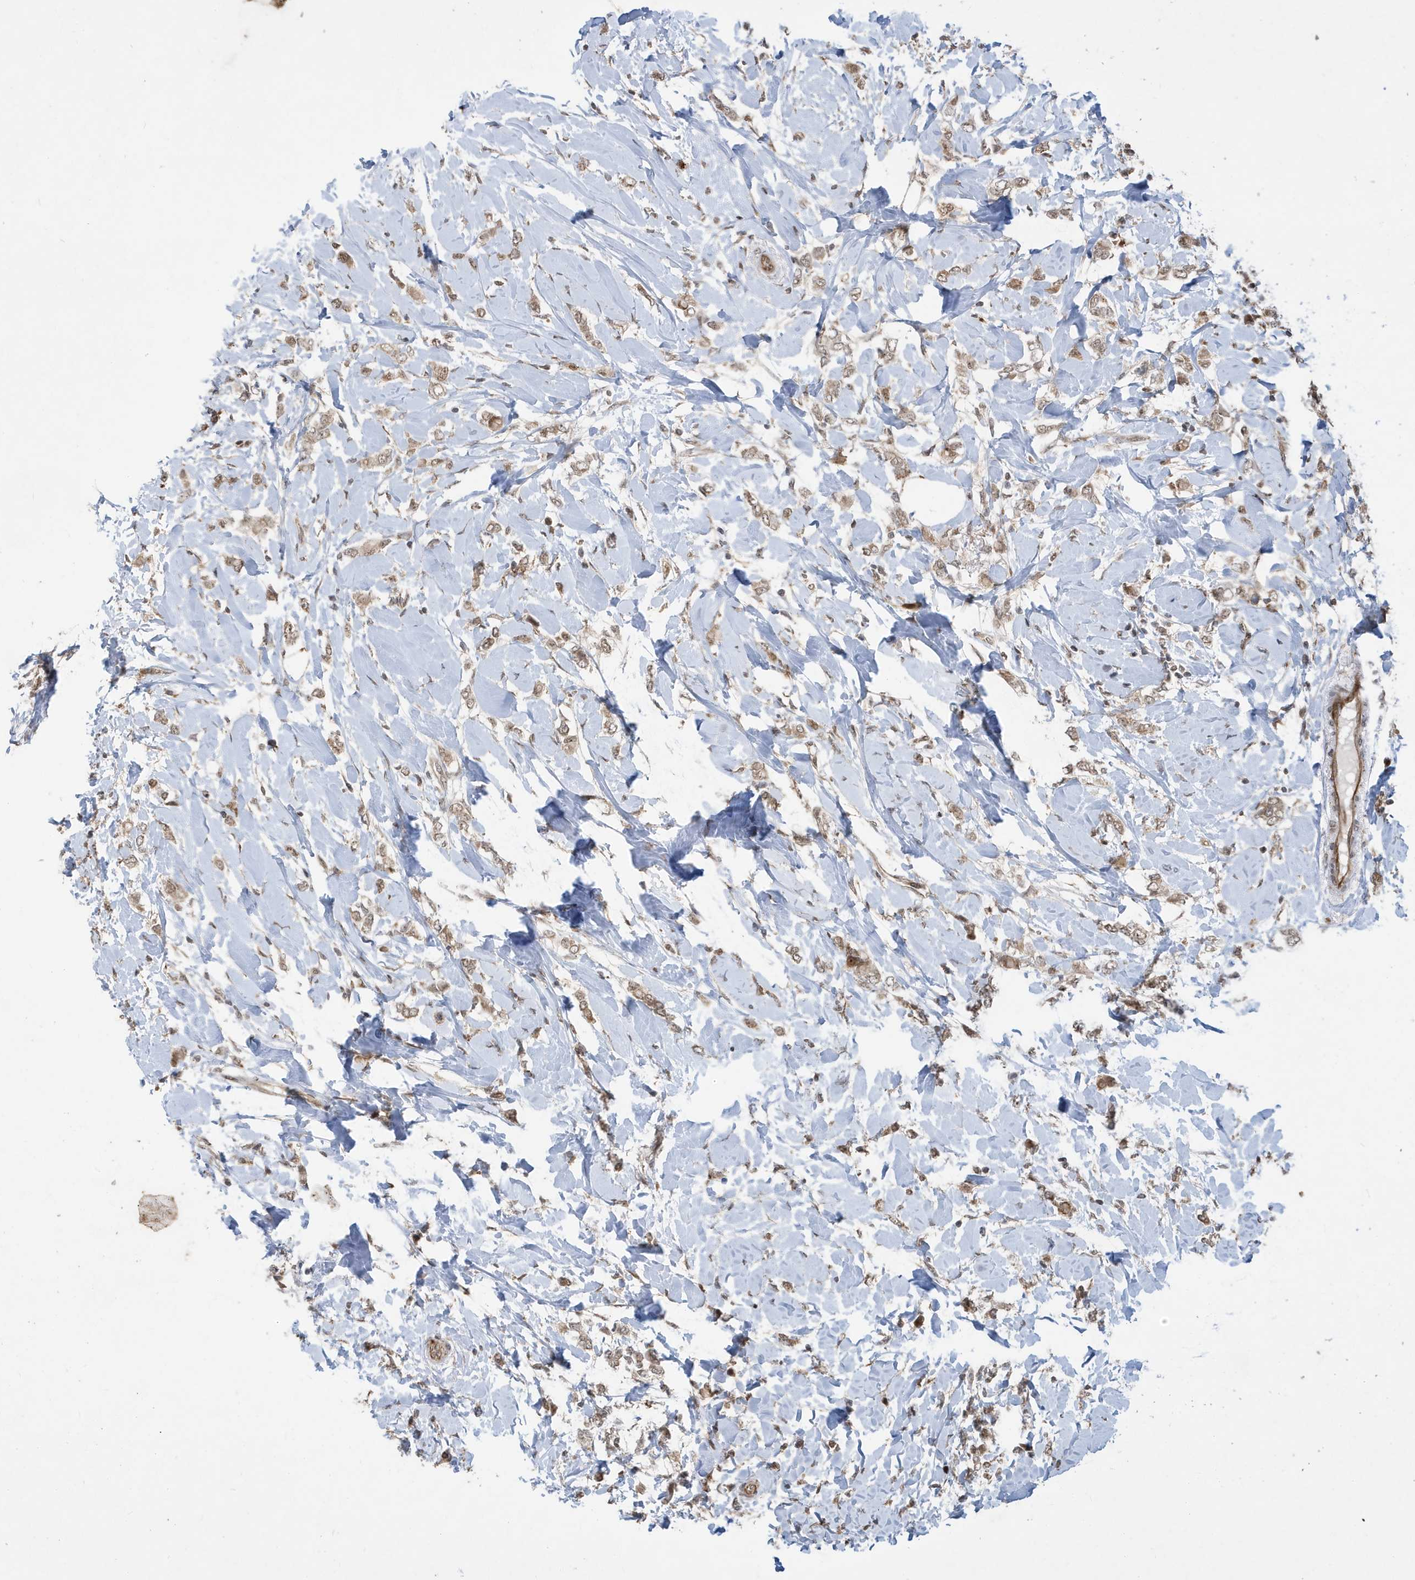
{"staining": {"intensity": "moderate", "quantity": ">75%", "location": "cytoplasmic/membranous,nuclear"}, "tissue": "breast cancer", "cell_type": "Tumor cells", "image_type": "cancer", "snomed": [{"axis": "morphology", "description": "Normal tissue, NOS"}, {"axis": "morphology", "description": "Lobular carcinoma"}, {"axis": "topography", "description": "Breast"}], "caption": "Immunohistochemistry image of neoplastic tissue: lobular carcinoma (breast) stained using IHC reveals medium levels of moderate protein expression localized specifically in the cytoplasmic/membranous and nuclear of tumor cells, appearing as a cytoplasmic/membranous and nuclear brown color.", "gene": "FAM9B", "patient": {"sex": "female", "age": 47}}